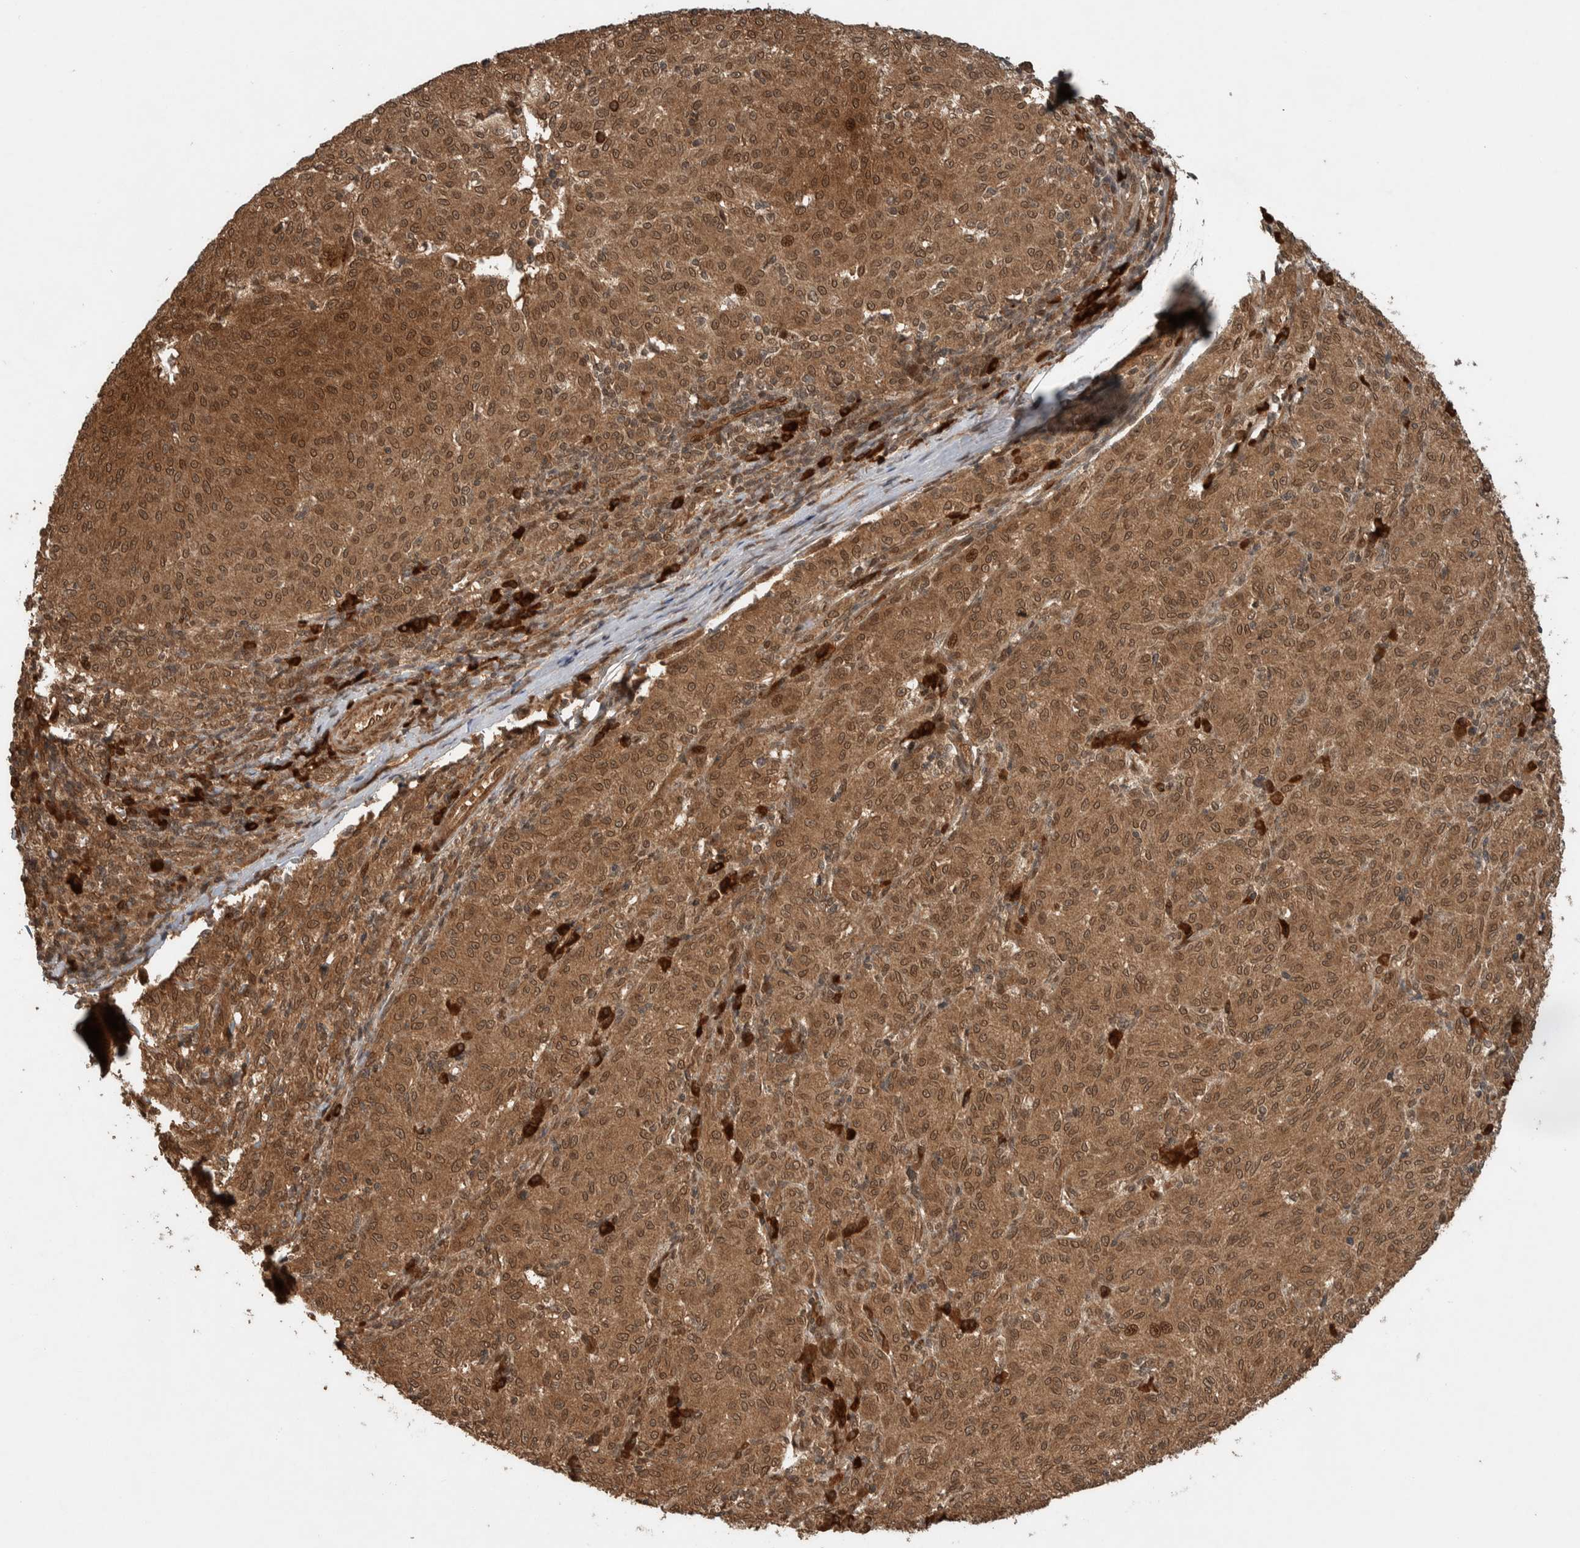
{"staining": {"intensity": "moderate", "quantity": ">75%", "location": "cytoplasmic/membranous,nuclear"}, "tissue": "melanoma", "cell_type": "Tumor cells", "image_type": "cancer", "snomed": [{"axis": "morphology", "description": "Malignant melanoma, NOS"}, {"axis": "topography", "description": "Skin"}], "caption": "Protein expression analysis of human malignant melanoma reveals moderate cytoplasmic/membranous and nuclear positivity in approximately >75% of tumor cells. (Stains: DAB (3,3'-diaminobenzidine) in brown, nuclei in blue, Microscopy: brightfield microscopy at high magnification).", "gene": "CNTROB", "patient": {"sex": "female", "age": 72}}